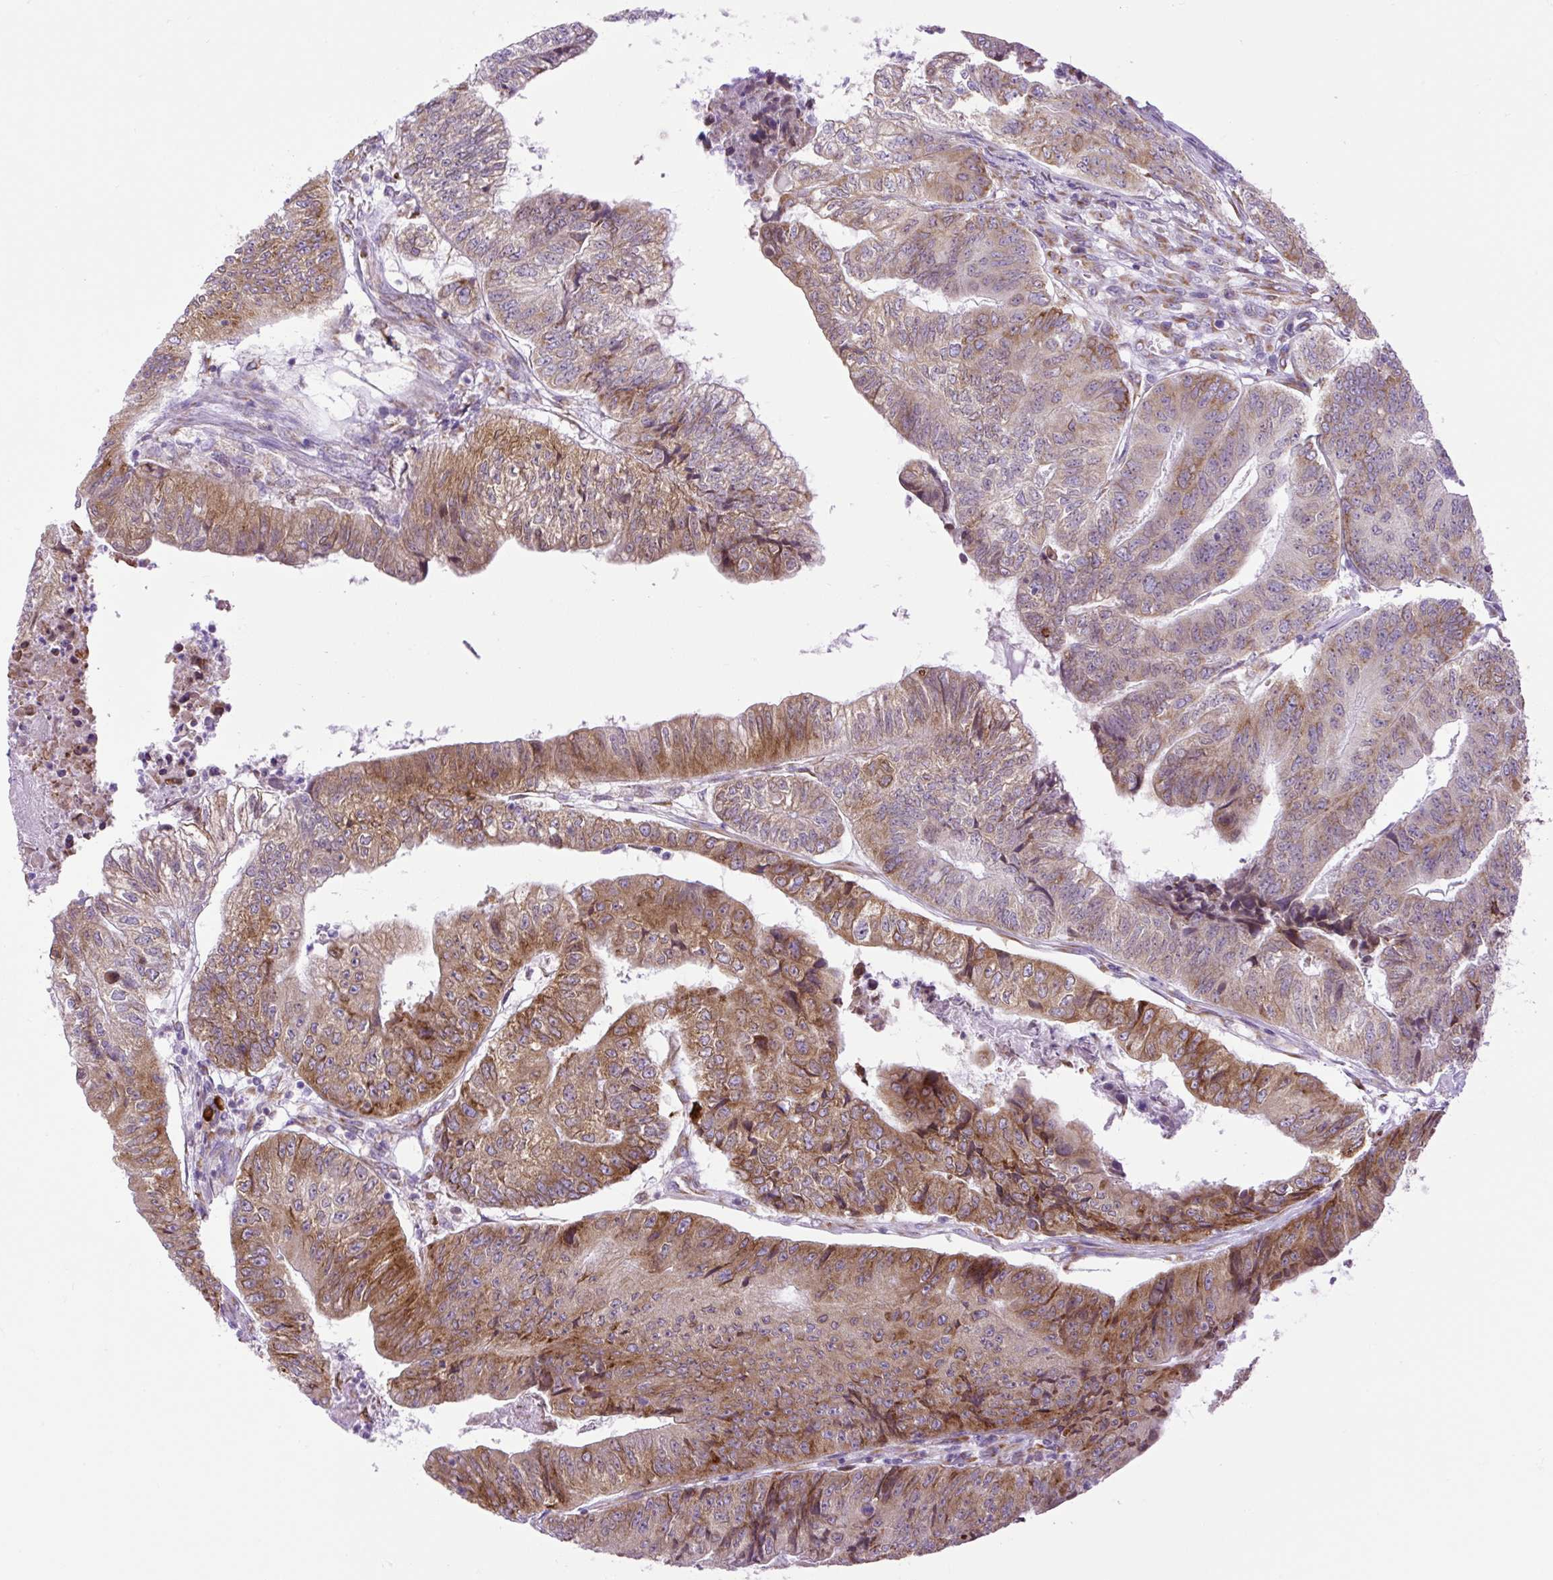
{"staining": {"intensity": "moderate", "quantity": ">75%", "location": "cytoplasmic/membranous"}, "tissue": "colorectal cancer", "cell_type": "Tumor cells", "image_type": "cancer", "snomed": [{"axis": "morphology", "description": "Adenocarcinoma, NOS"}, {"axis": "topography", "description": "Colon"}], "caption": "Immunohistochemistry (IHC) (DAB) staining of colorectal adenocarcinoma demonstrates moderate cytoplasmic/membranous protein expression in about >75% of tumor cells.", "gene": "DDOST", "patient": {"sex": "female", "age": 67}}